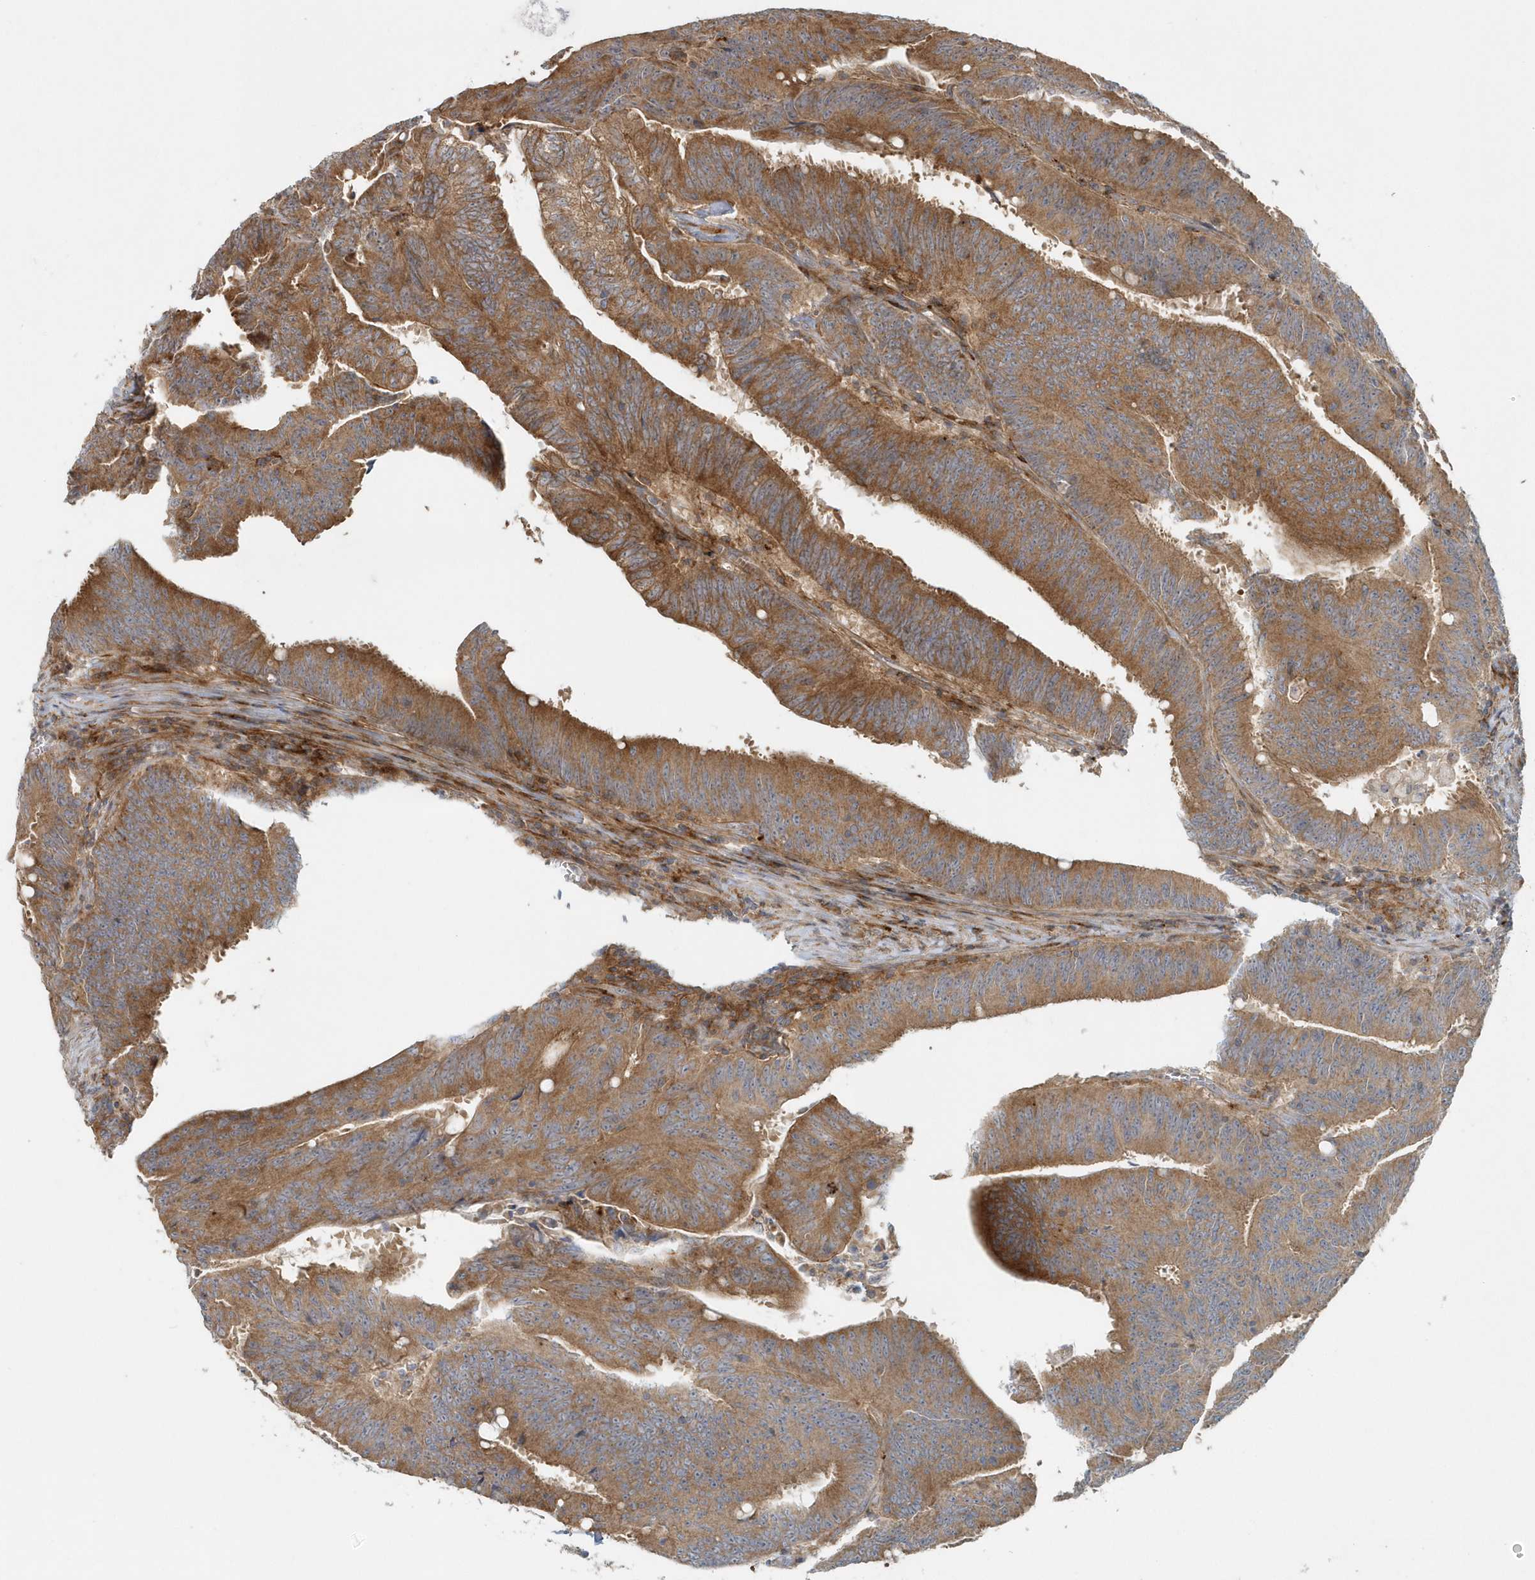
{"staining": {"intensity": "moderate", "quantity": ">75%", "location": "cytoplasmic/membranous"}, "tissue": "colorectal cancer", "cell_type": "Tumor cells", "image_type": "cancer", "snomed": [{"axis": "morphology", "description": "Adenocarcinoma, NOS"}, {"axis": "topography", "description": "Colon"}], "caption": "Immunohistochemical staining of colorectal adenocarcinoma exhibits medium levels of moderate cytoplasmic/membranous staining in approximately >75% of tumor cells.", "gene": "MMUT", "patient": {"sex": "male", "age": 45}}